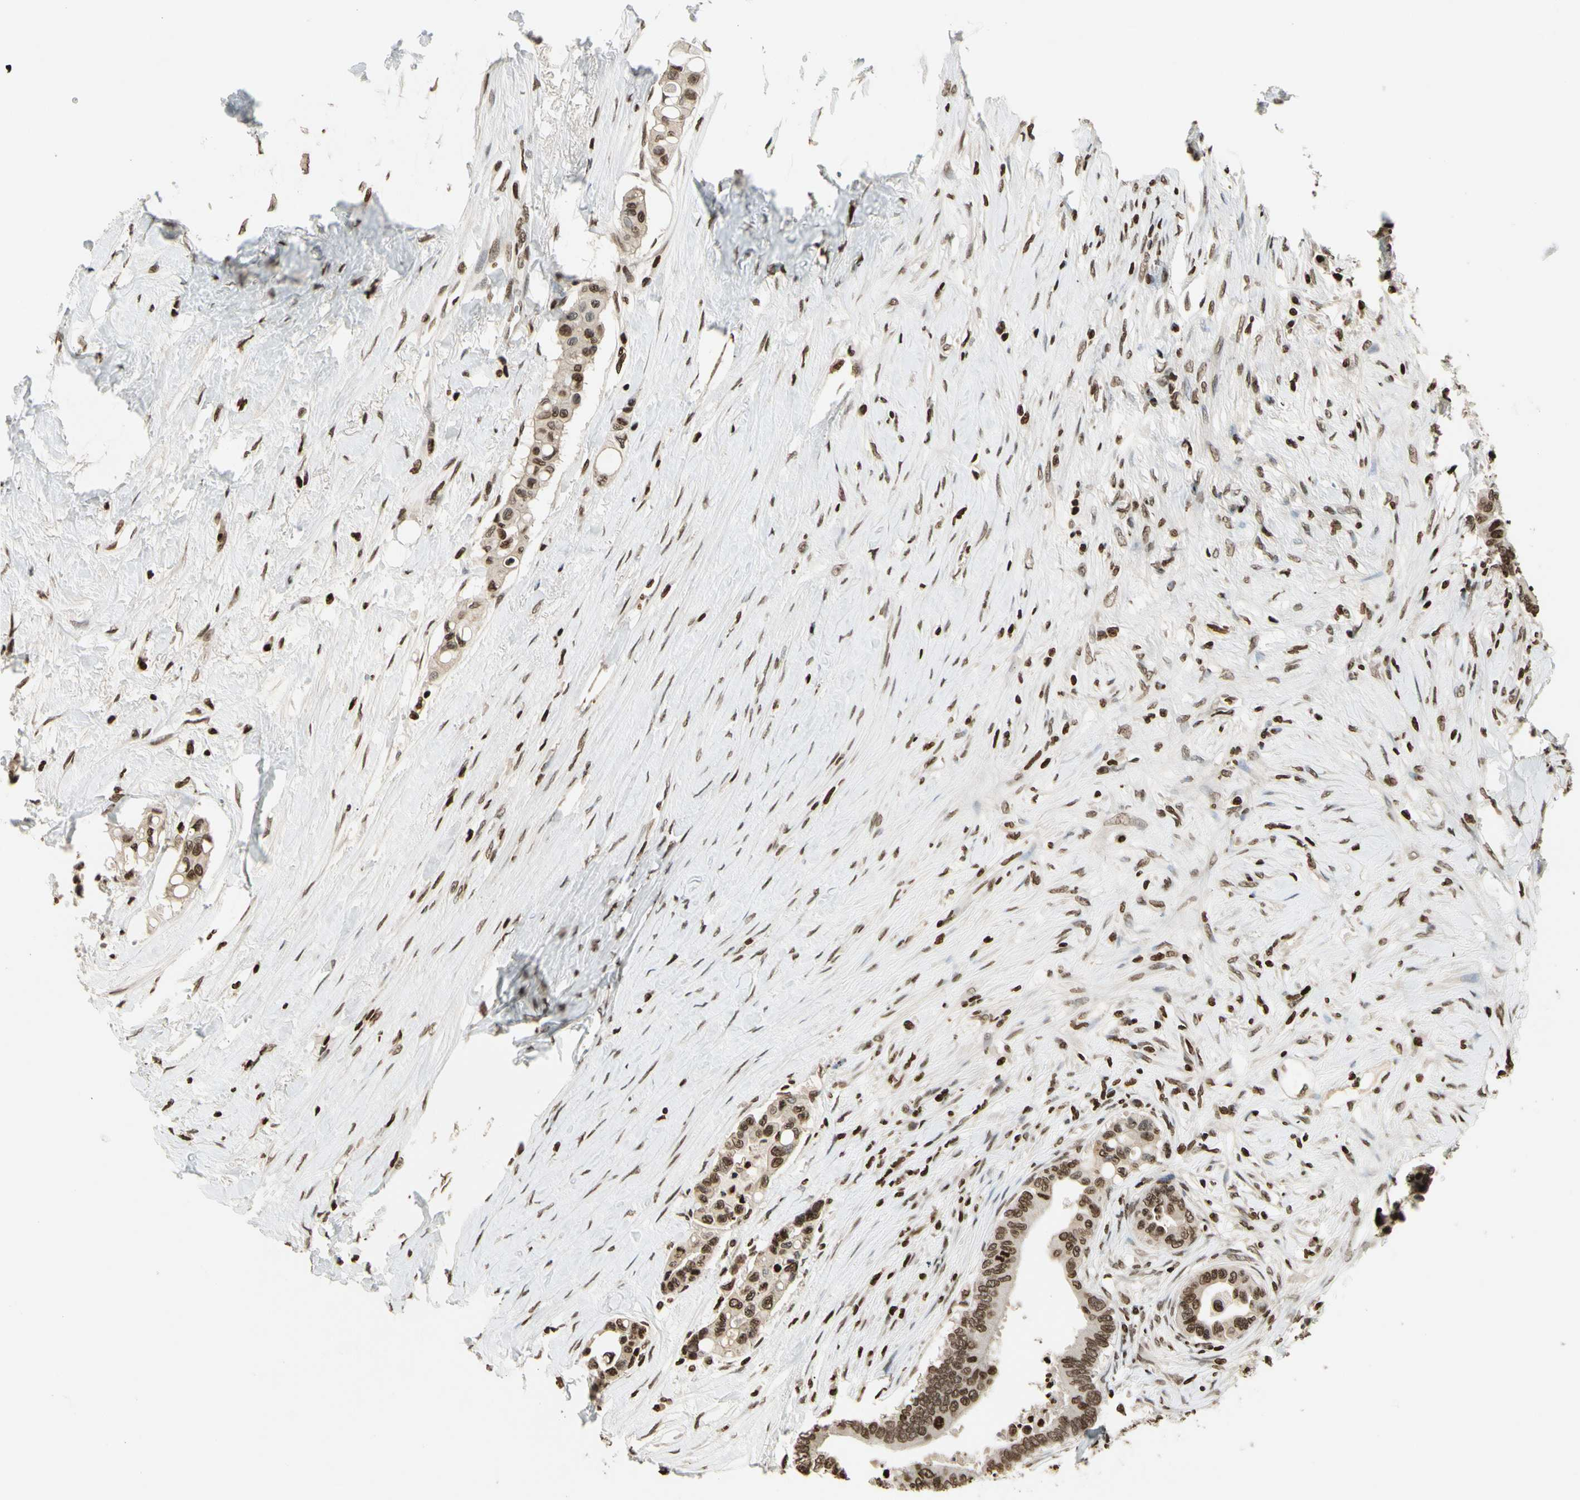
{"staining": {"intensity": "strong", "quantity": ">75%", "location": "nuclear"}, "tissue": "colorectal cancer", "cell_type": "Tumor cells", "image_type": "cancer", "snomed": [{"axis": "morphology", "description": "Normal tissue, NOS"}, {"axis": "morphology", "description": "Adenocarcinoma, NOS"}, {"axis": "topography", "description": "Colon"}], "caption": "Immunohistochemistry staining of colorectal adenocarcinoma, which displays high levels of strong nuclear expression in approximately >75% of tumor cells indicating strong nuclear protein staining. The staining was performed using DAB (brown) for protein detection and nuclei were counterstained in hematoxylin (blue).", "gene": "RORA", "patient": {"sex": "male", "age": 82}}